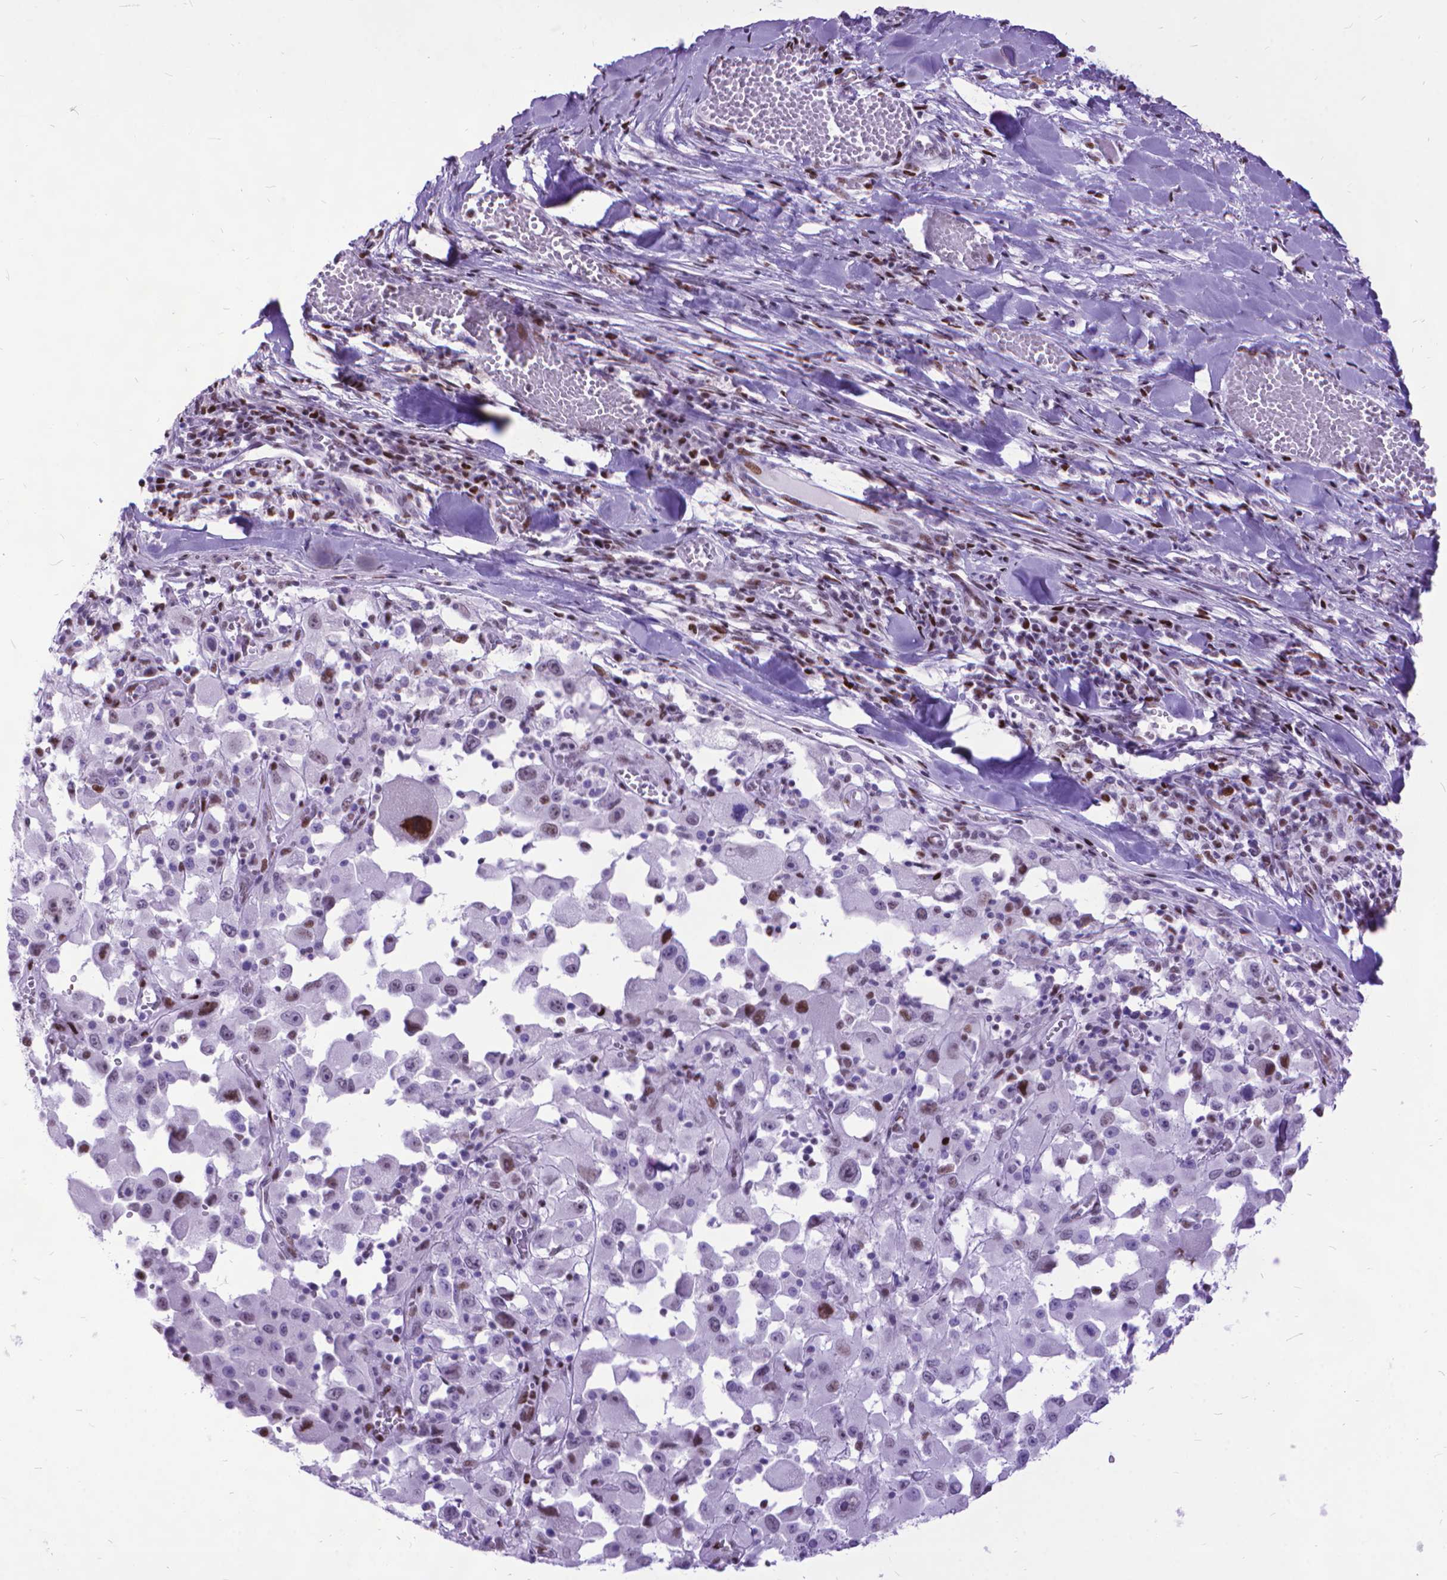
{"staining": {"intensity": "moderate", "quantity": "<25%", "location": "nuclear"}, "tissue": "melanoma", "cell_type": "Tumor cells", "image_type": "cancer", "snomed": [{"axis": "morphology", "description": "Malignant melanoma, Metastatic site"}, {"axis": "topography", "description": "Lymph node"}], "caption": "Melanoma stained for a protein (brown) displays moderate nuclear positive staining in approximately <25% of tumor cells.", "gene": "POLE4", "patient": {"sex": "male", "age": 50}}